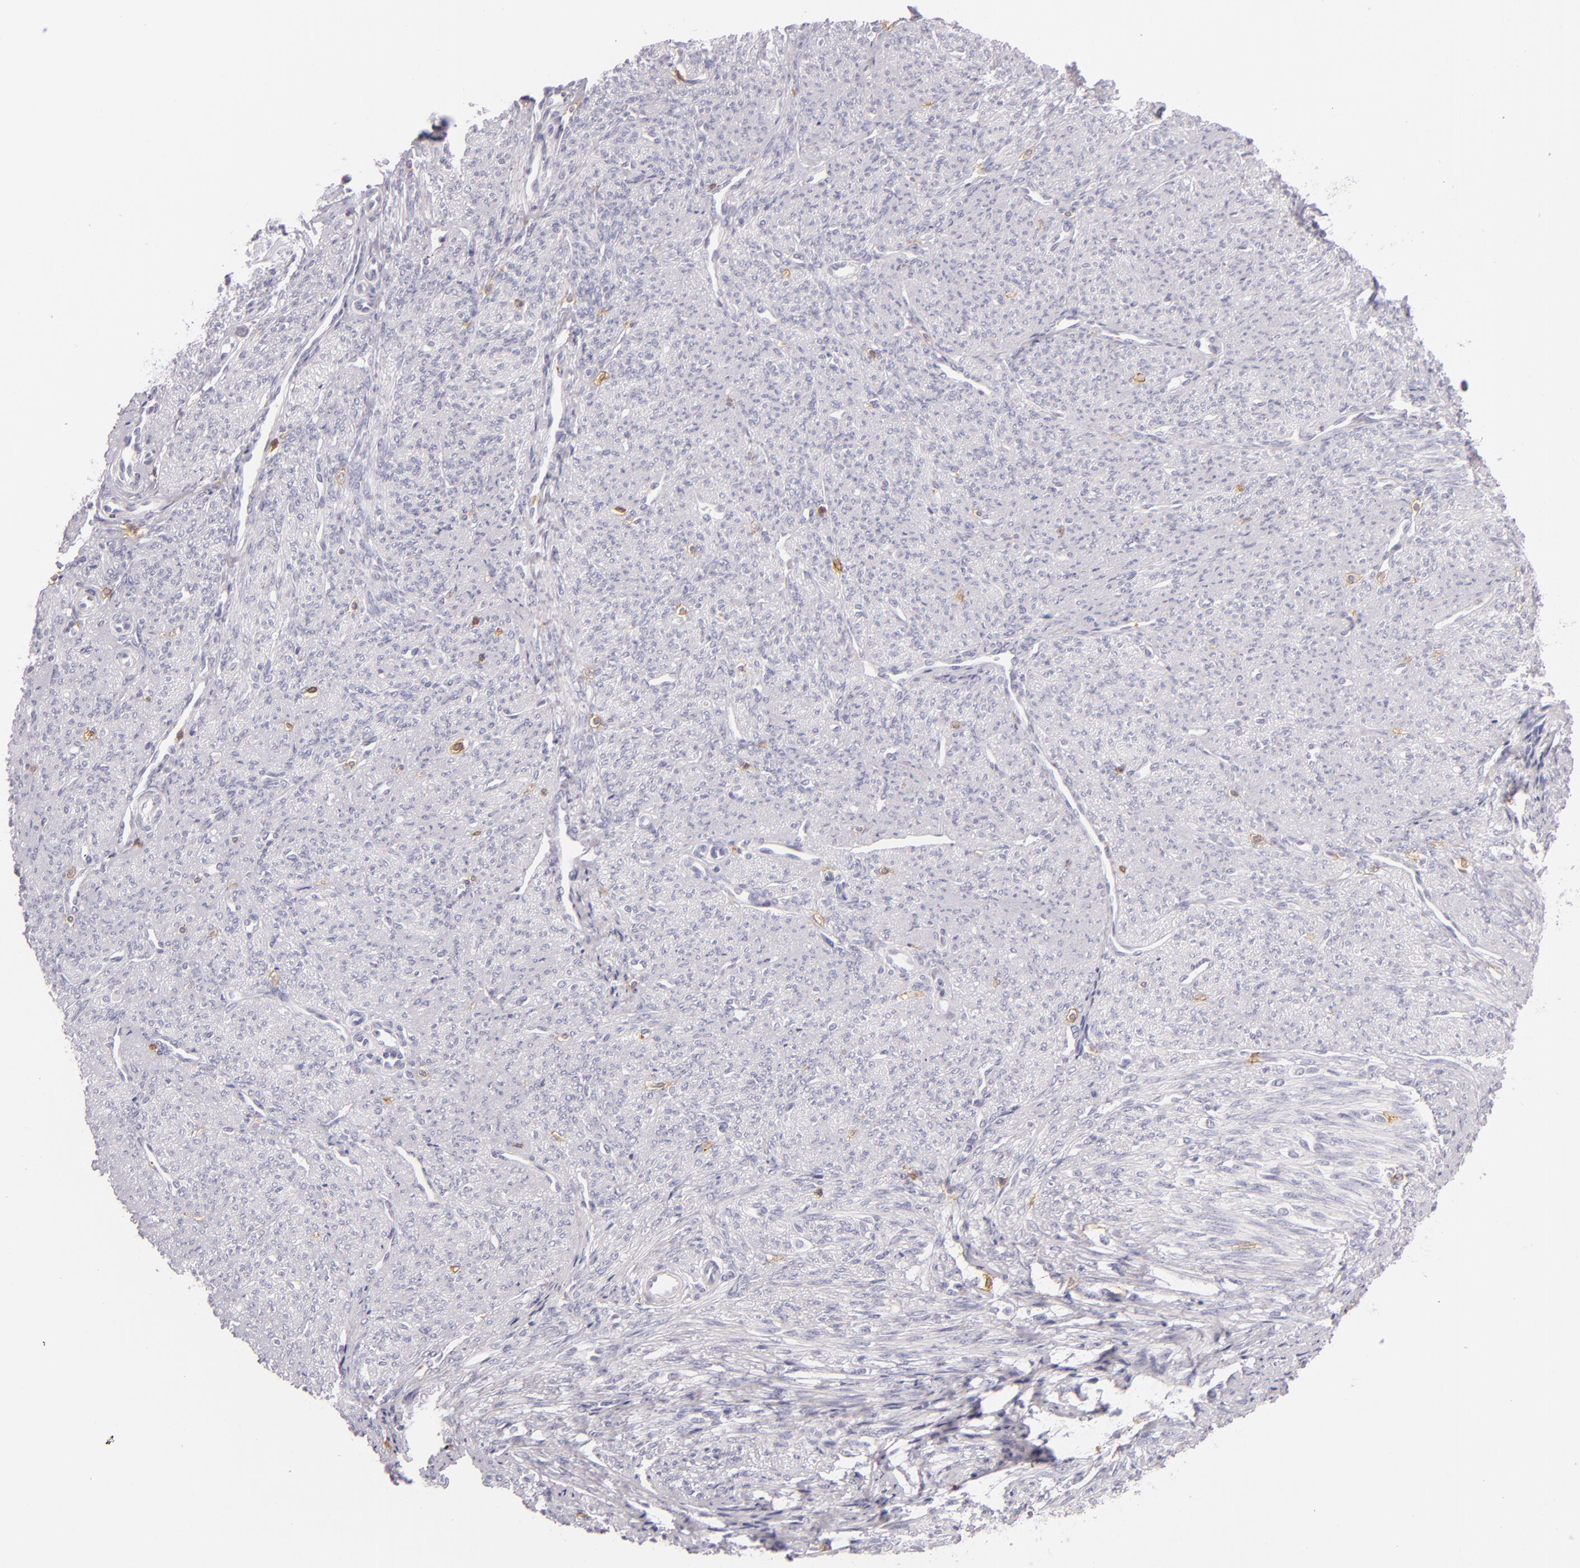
{"staining": {"intensity": "negative", "quantity": "none", "location": "none"}, "tissue": "smooth muscle", "cell_type": "Smooth muscle cells", "image_type": "normal", "snomed": [{"axis": "morphology", "description": "Normal tissue, NOS"}, {"axis": "topography", "description": "Cervix"}, {"axis": "topography", "description": "Endometrium"}], "caption": "Immunohistochemistry (IHC) image of normal smooth muscle: smooth muscle stained with DAB exhibits no significant protein positivity in smooth muscle cells.", "gene": "LAT", "patient": {"sex": "female", "age": 65}}